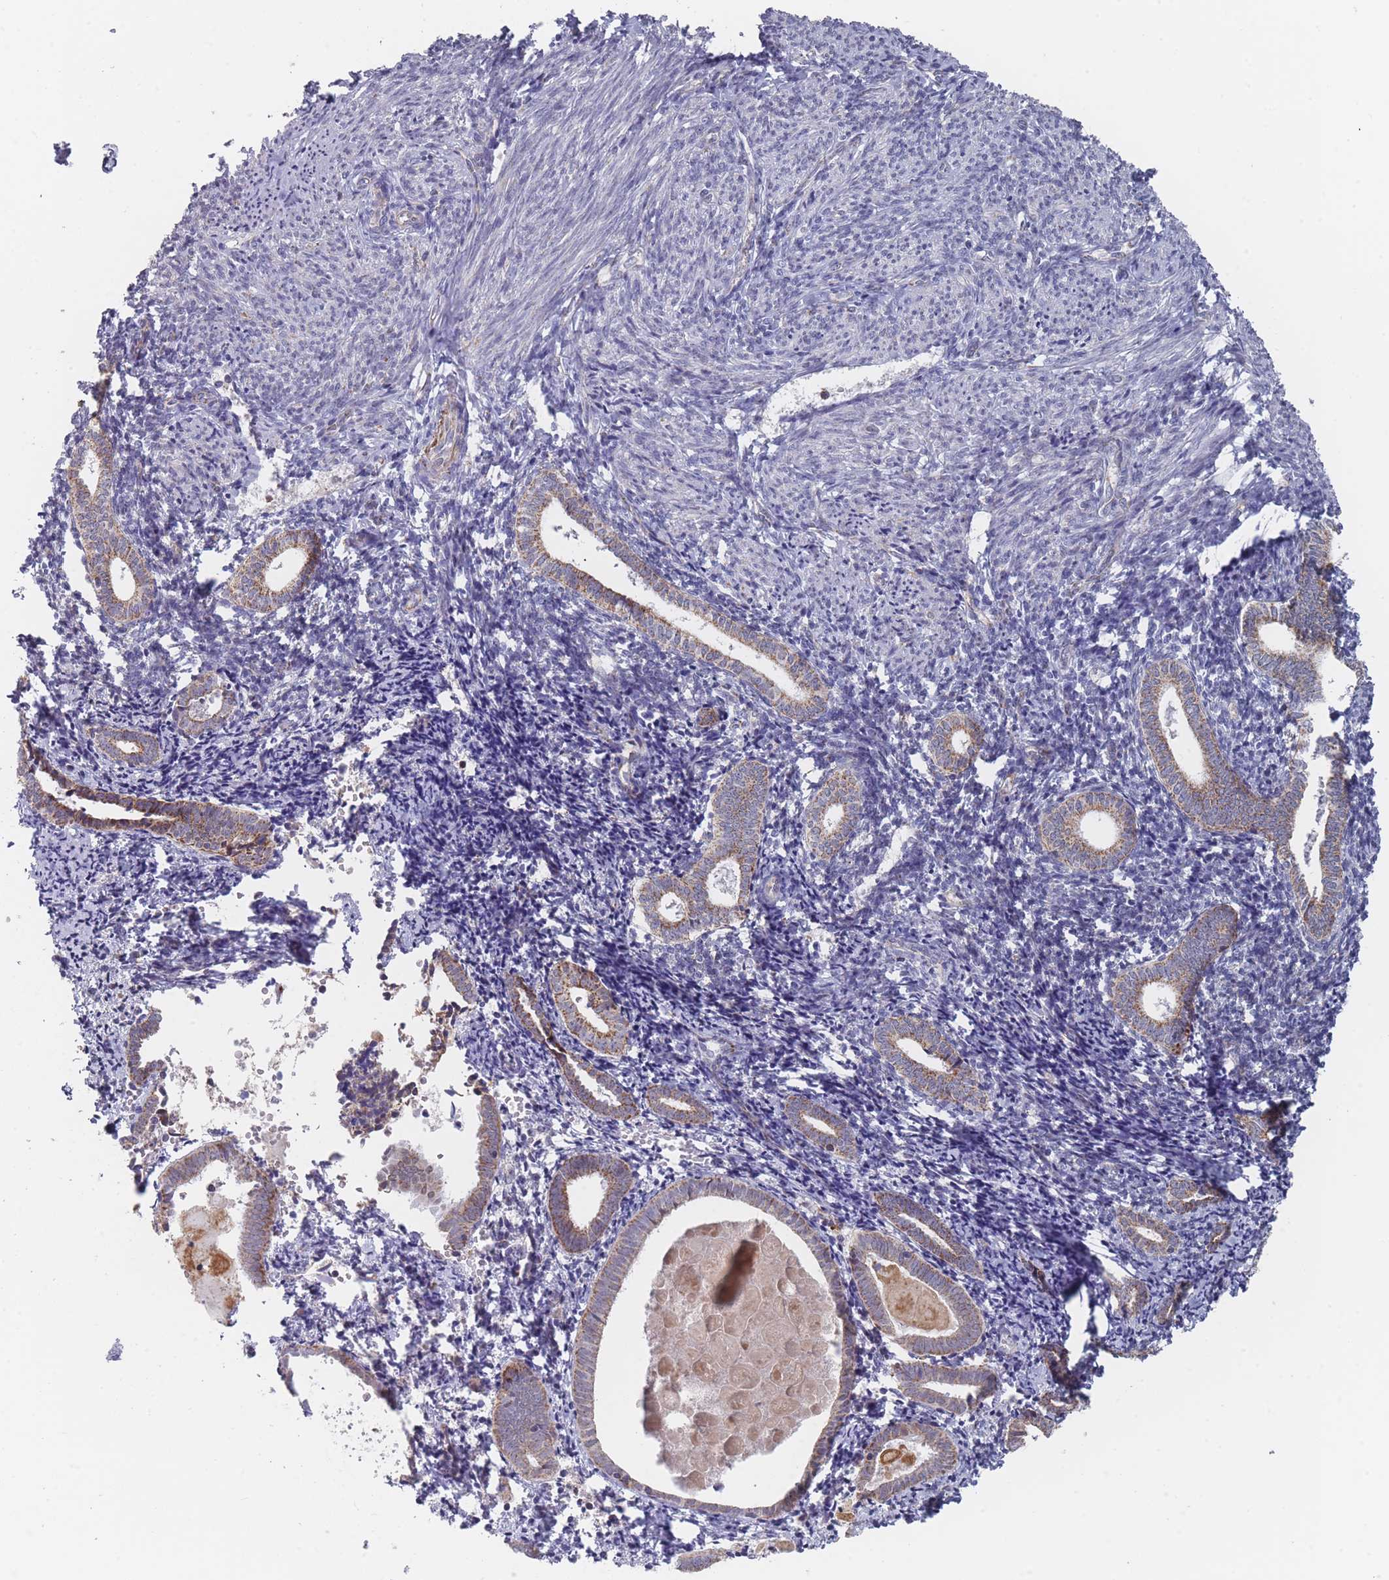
{"staining": {"intensity": "negative", "quantity": "none", "location": "none"}, "tissue": "endometrium", "cell_type": "Cells in endometrial stroma", "image_type": "normal", "snomed": [{"axis": "morphology", "description": "Normal tissue, NOS"}, {"axis": "topography", "description": "Endometrium"}], "caption": "Immunohistochemistry (IHC) image of unremarkable endometrium stained for a protein (brown), which displays no expression in cells in endometrial stroma.", "gene": "TRARG1", "patient": {"sex": "female", "age": 54}}